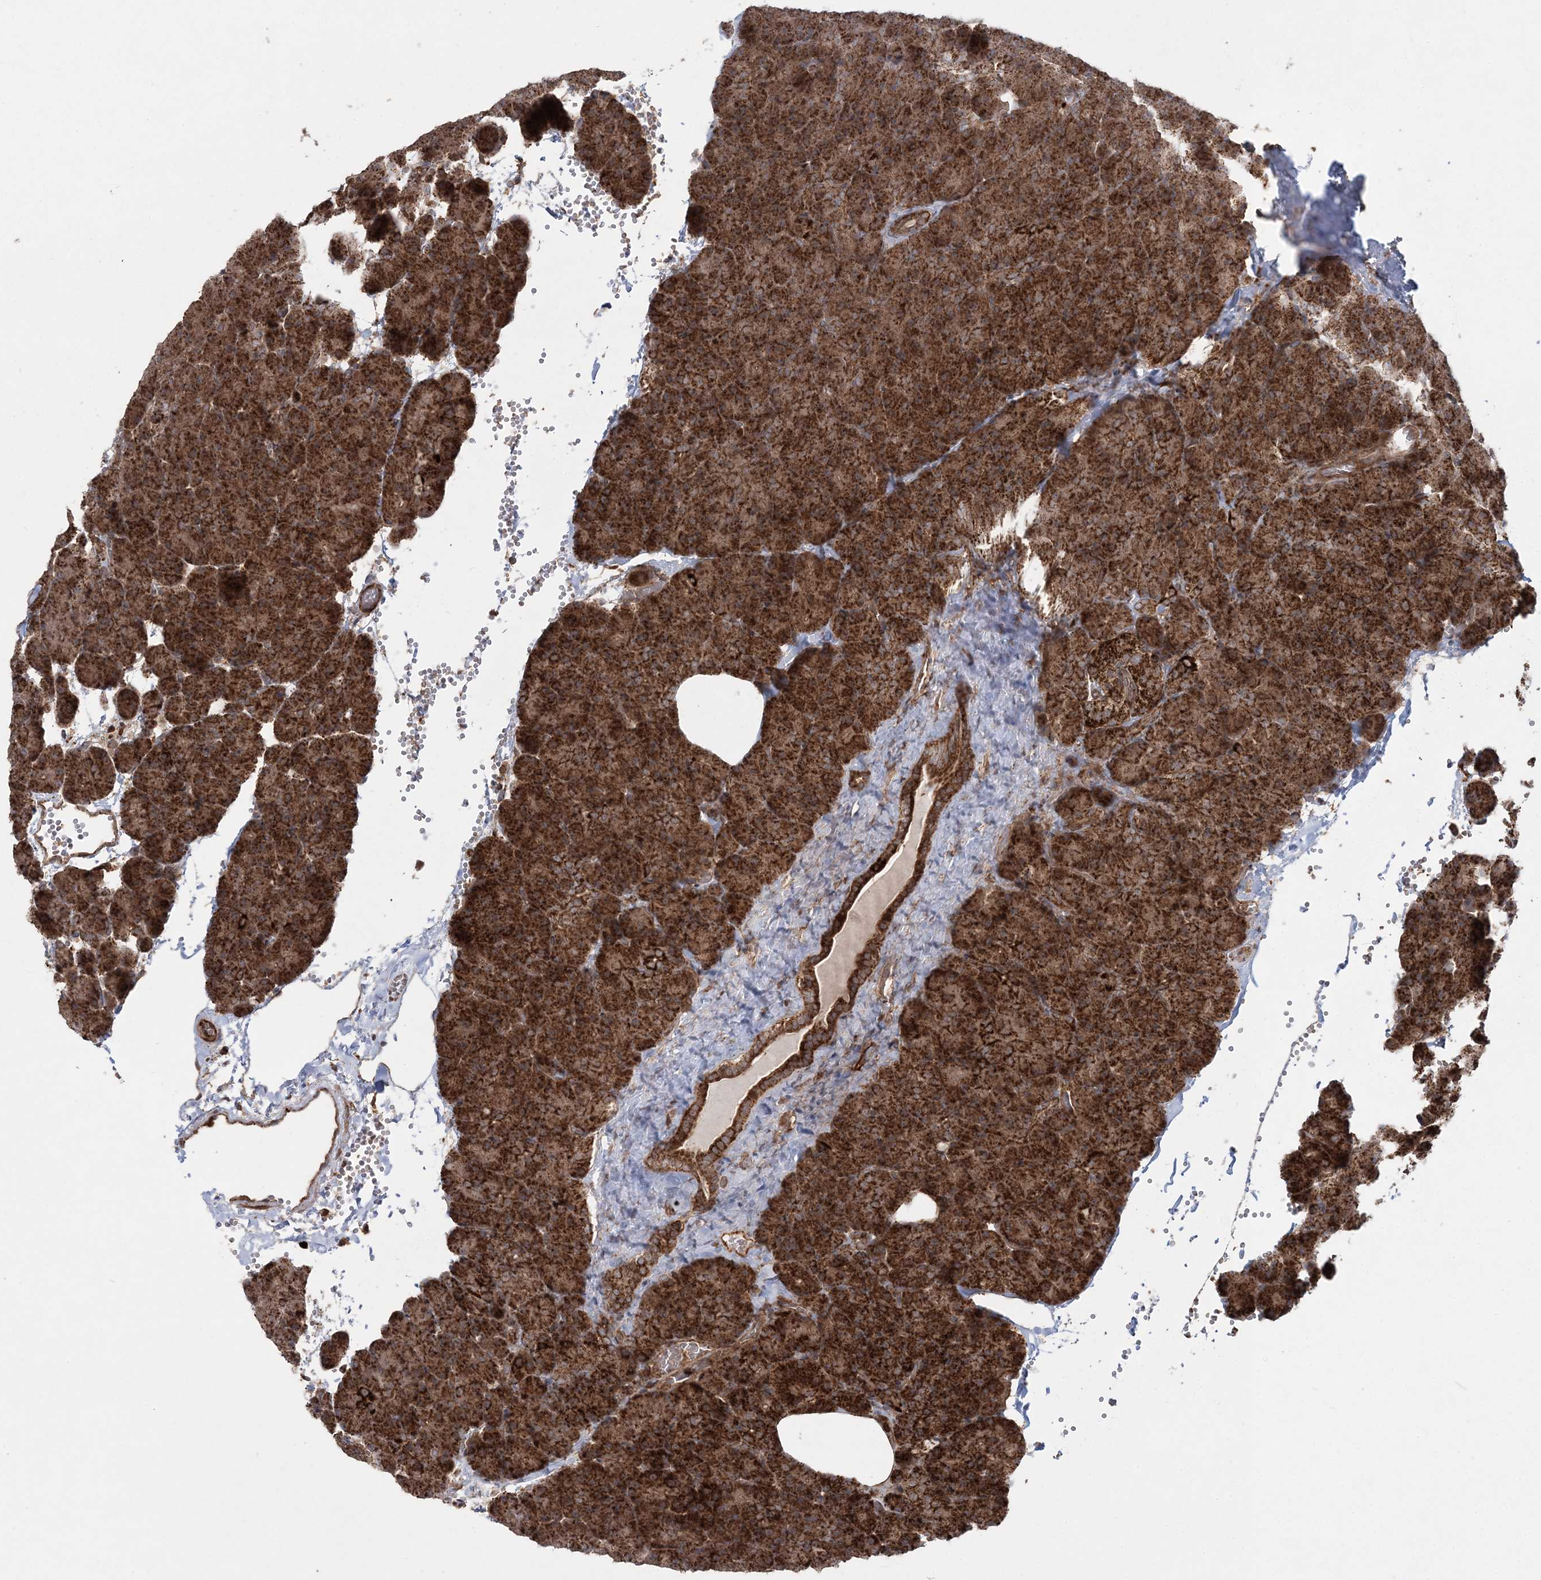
{"staining": {"intensity": "strong", "quantity": ">75%", "location": "cytoplasmic/membranous"}, "tissue": "pancreas", "cell_type": "Exocrine glandular cells", "image_type": "normal", "snomed": [{"axis": "morphology", "description": "Normal tissue, NOS"}, {"axis": "morphology", "description": "Carcinoid, malignant, NOS"}, {"axis": "topography", "description": "Pancreas"}], "caption": "IHC of normal pancreas exhibits high levels of strong cytoplasmic/membranous positivity in about >75% of exocrine glandular cells.", "gene": "LRPPRC", "patient": {"sex": "female", "age": 35}}